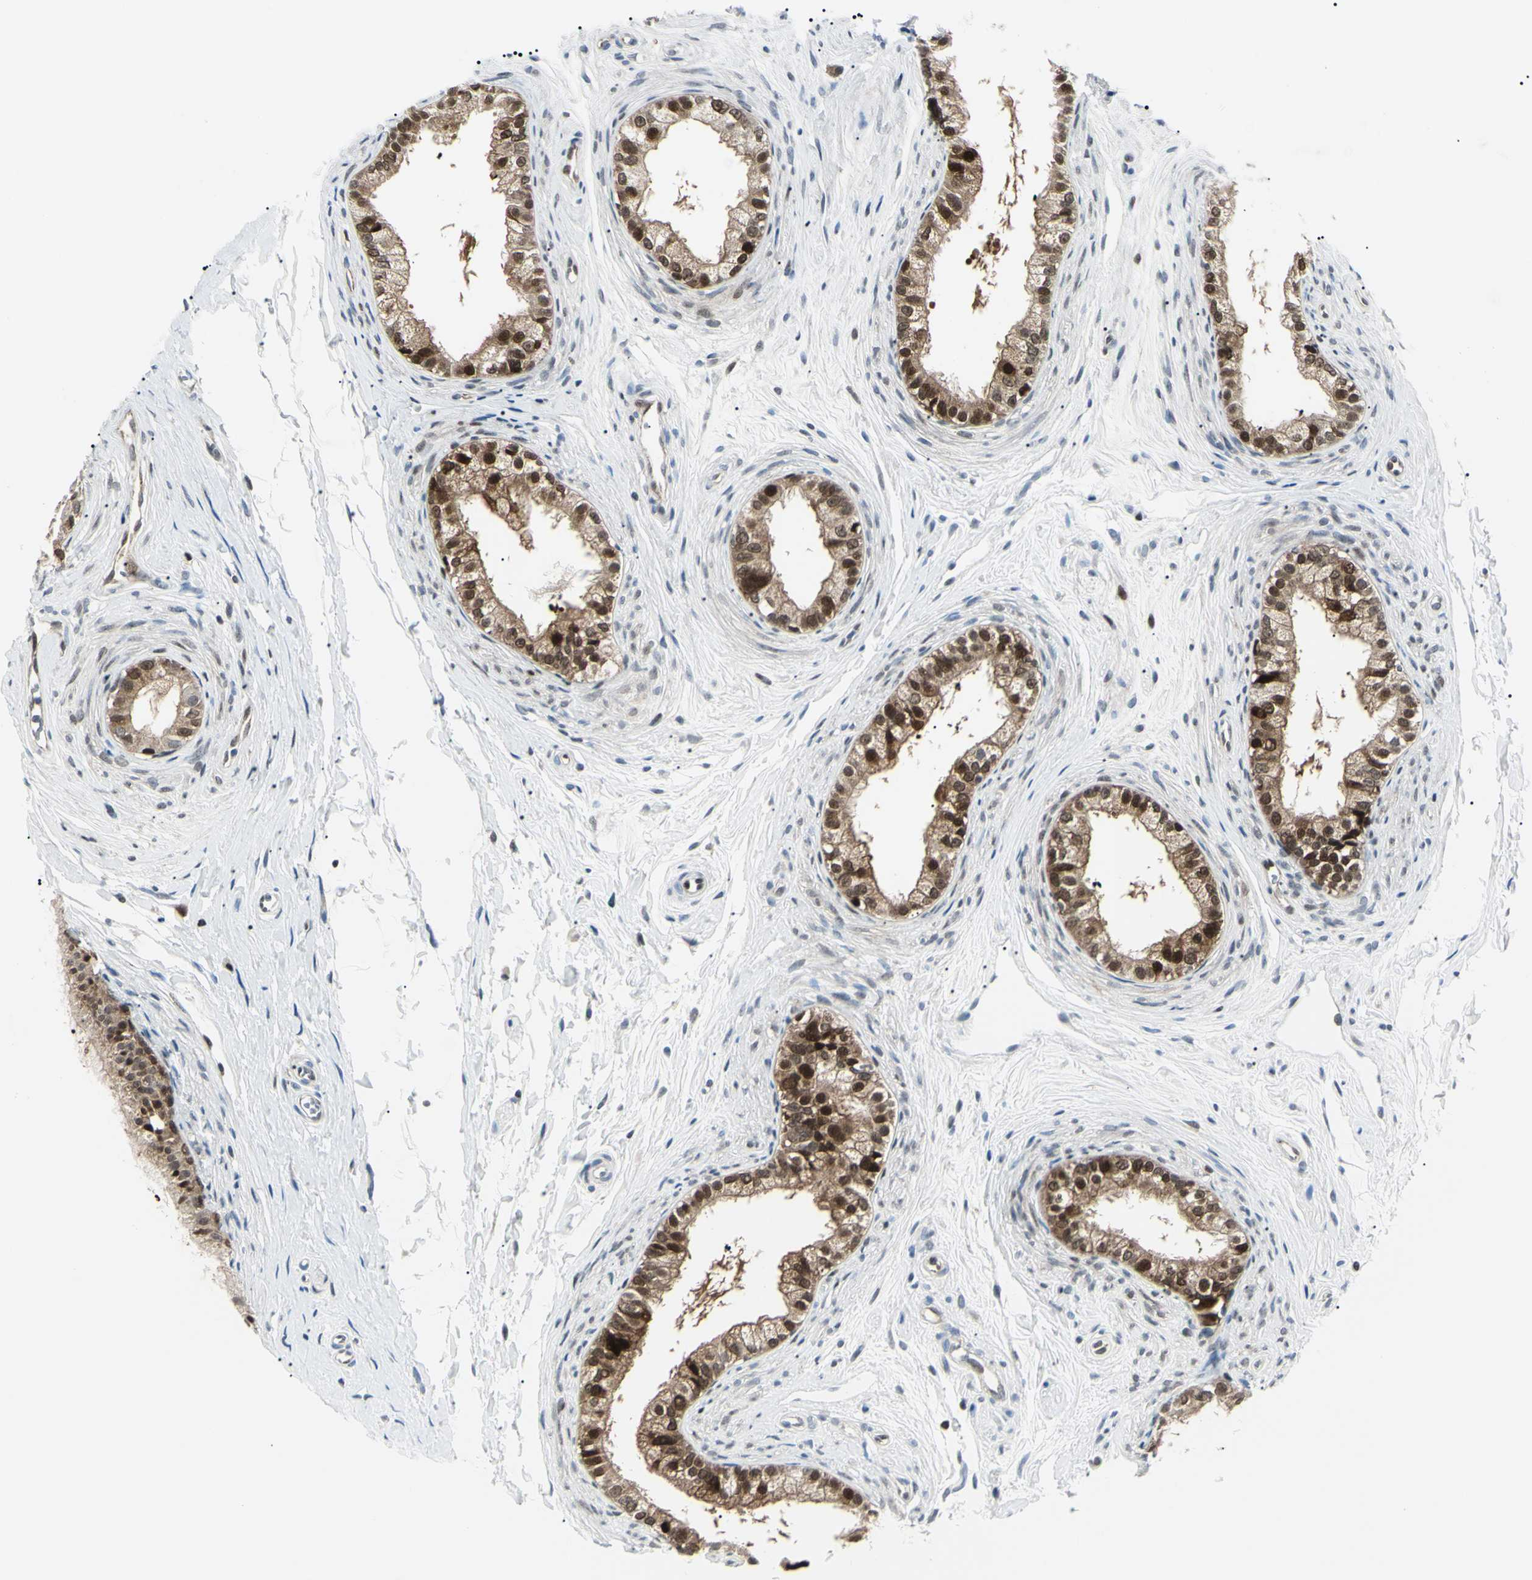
{"staining": {"intensity": "moderate", "quantity": ">75%", "location": "cytoplasmic/membranous,nuclear"}, "tissue": "epididymis", "cell_type": "Glandular cells", "image_type": "normal", "snomed": [{"axis": "morphology", "description": "Normal tissue, NOS"}, {"axis": "topography", "description": "Epididymis"}], "caption": "DAB (3,3'-diaminobenzidine) immunohistochemical staining of unremarkable human epididymis demonstrates moderate cytoplasmic/membranous,nuclear protein staining in approximately >75% of glandular cells.", "gene": "PGK1", "patient": {"sex": "male", "age": 56}}